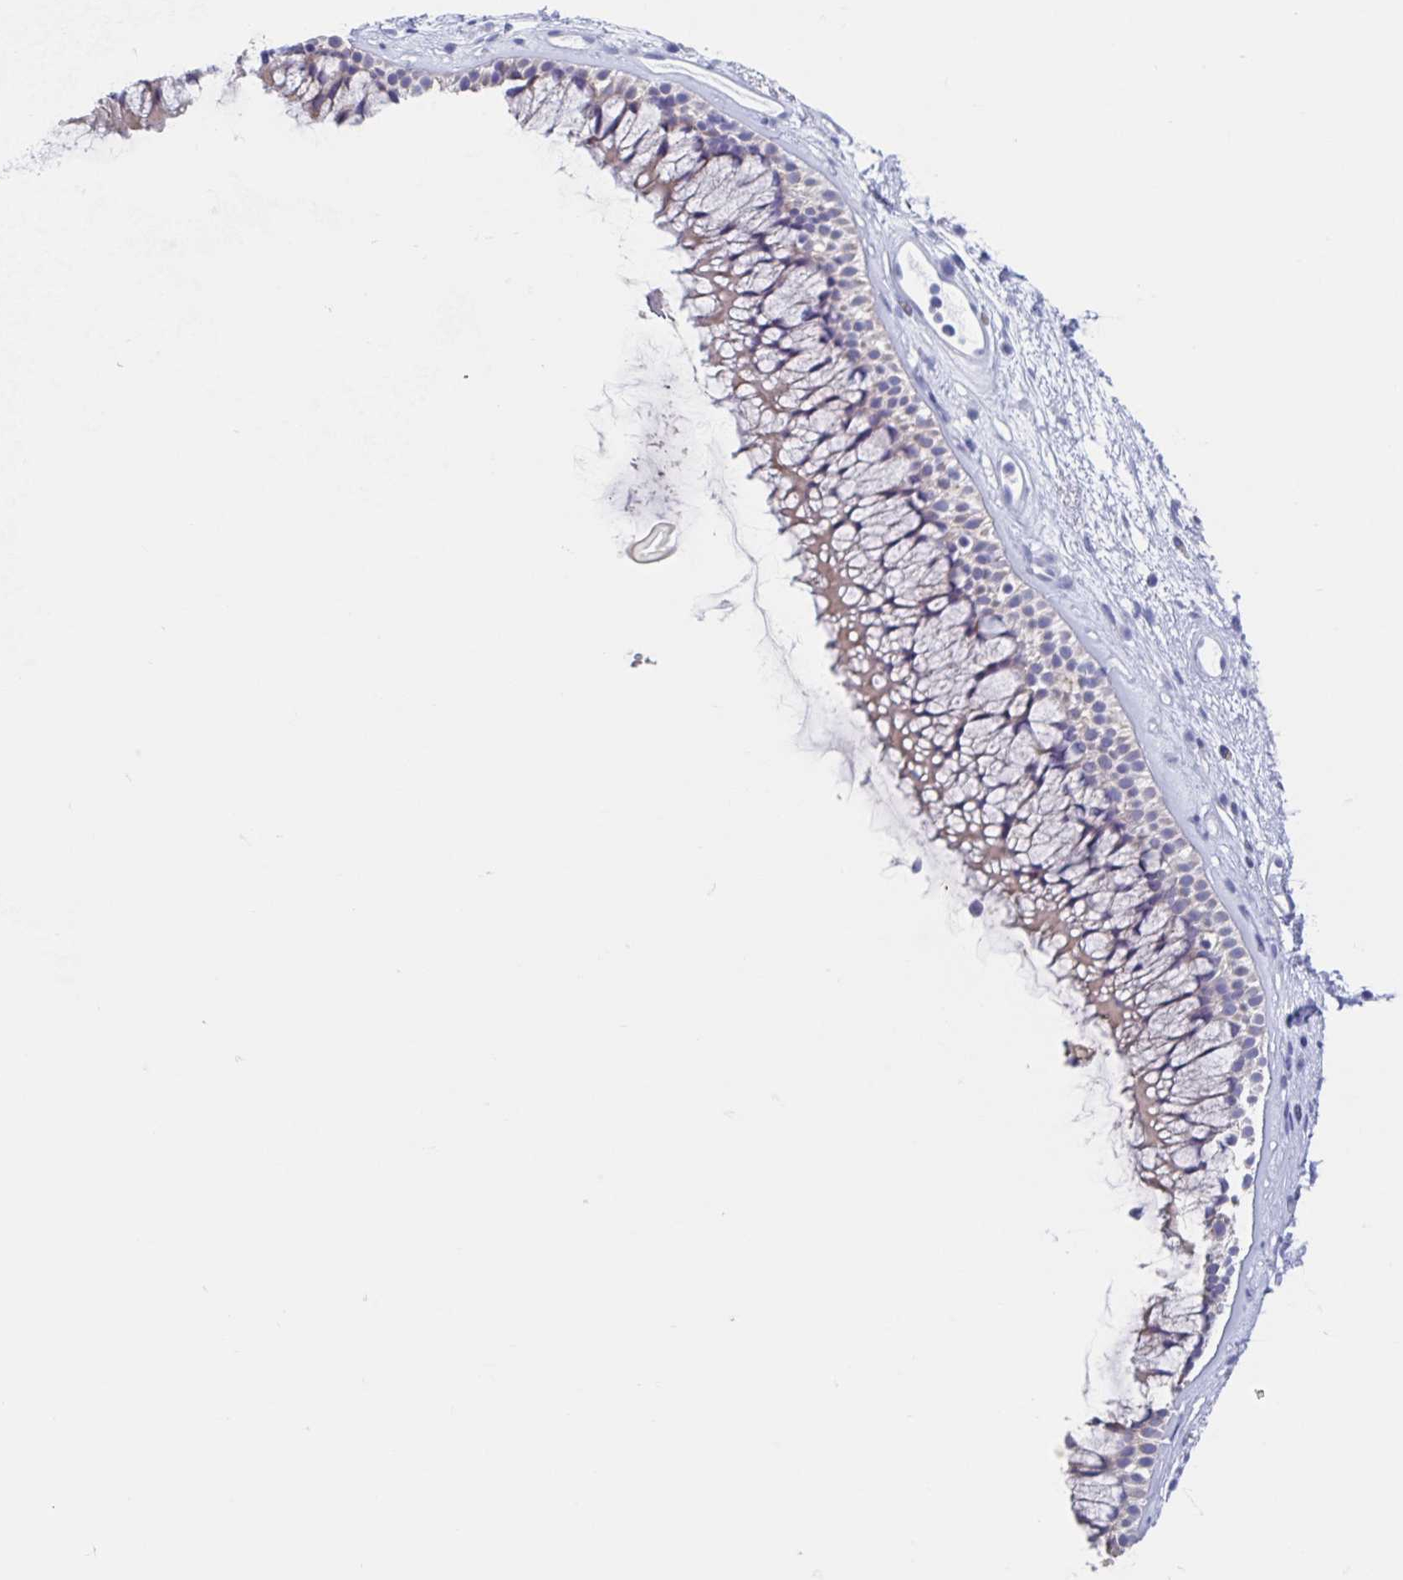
{"staining": {"intensity": "weak", "quantity": "<25%", "location": "cytoplasmic/membranous"}, "tissue": "nasopharynx", "cell_type": "Respiratory epithelial cells", "image_type": "normal", "snomed": [{"axis": "morphology", "description": "Normal tissue, NOS"}, {"axis": "topography", "description": "Nasopharynx"}], "caption": "Normal nasopharynx was stained to show a protein in brown. There is no significant expression in respiratory epithelial cells. The staining is performed using DAB (3,3'-diaminobenzidine) brown chromogen with nuclei counter-stained in using hematoxylin.", "gene": "SHCBP1L", "patient": {"sex": "female", "age": 75}}